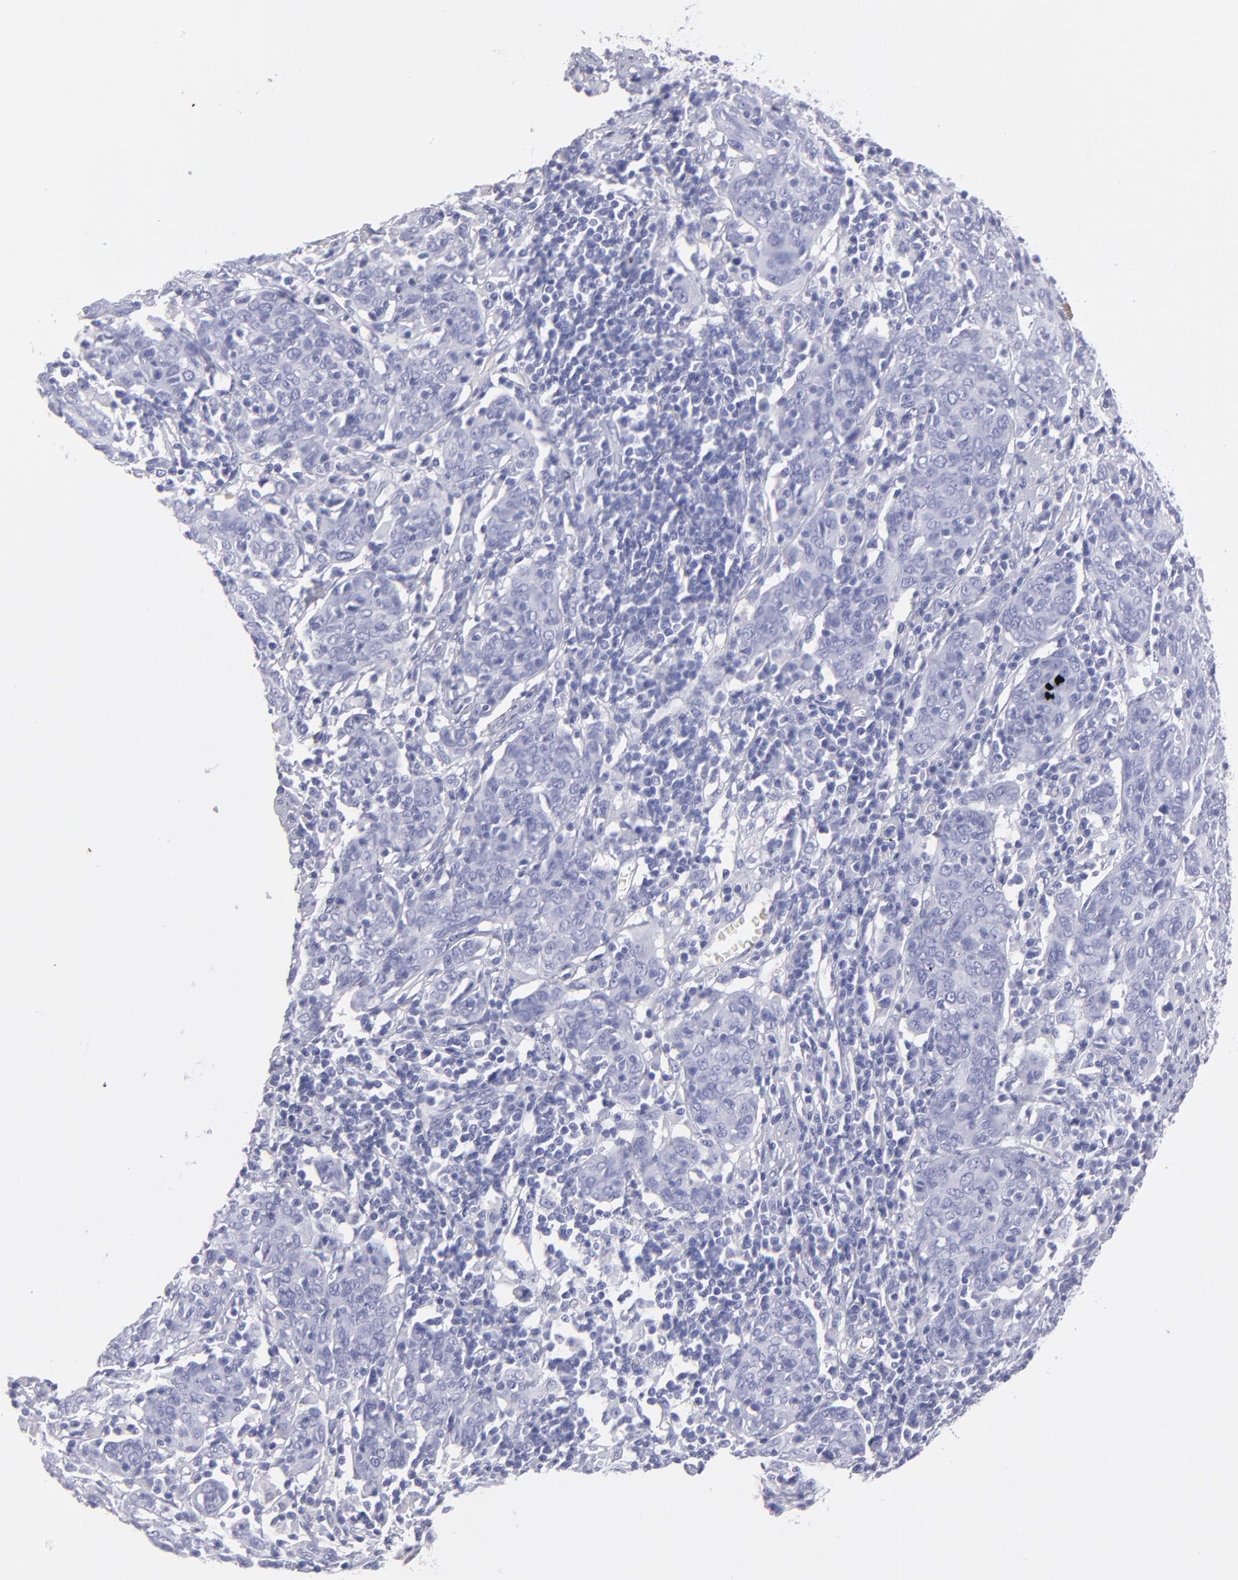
{"staining": {"intensity": "negative", "quantity": "none", "location": "none"}, "tissue": "cervical cancer", "cell_type": "Tumor cells", "image_type": "cancer", "snomed": [{"axis": "morphology", "description": "Normal tissue, NOS"}, {"axis": "morphology", "description": "Squamous cell carcinoma, NOS"}, {"axis": "topography", "description": "Cervix"}], "caption": "A high-resolution micrograph shows immunohistochemistry (IHC) staining of cervical squamous cell carcinoma, which reveals no significant positivity in tumor cells.", "gene": "MB", "patient": {"sex": "female", "age": 67}}